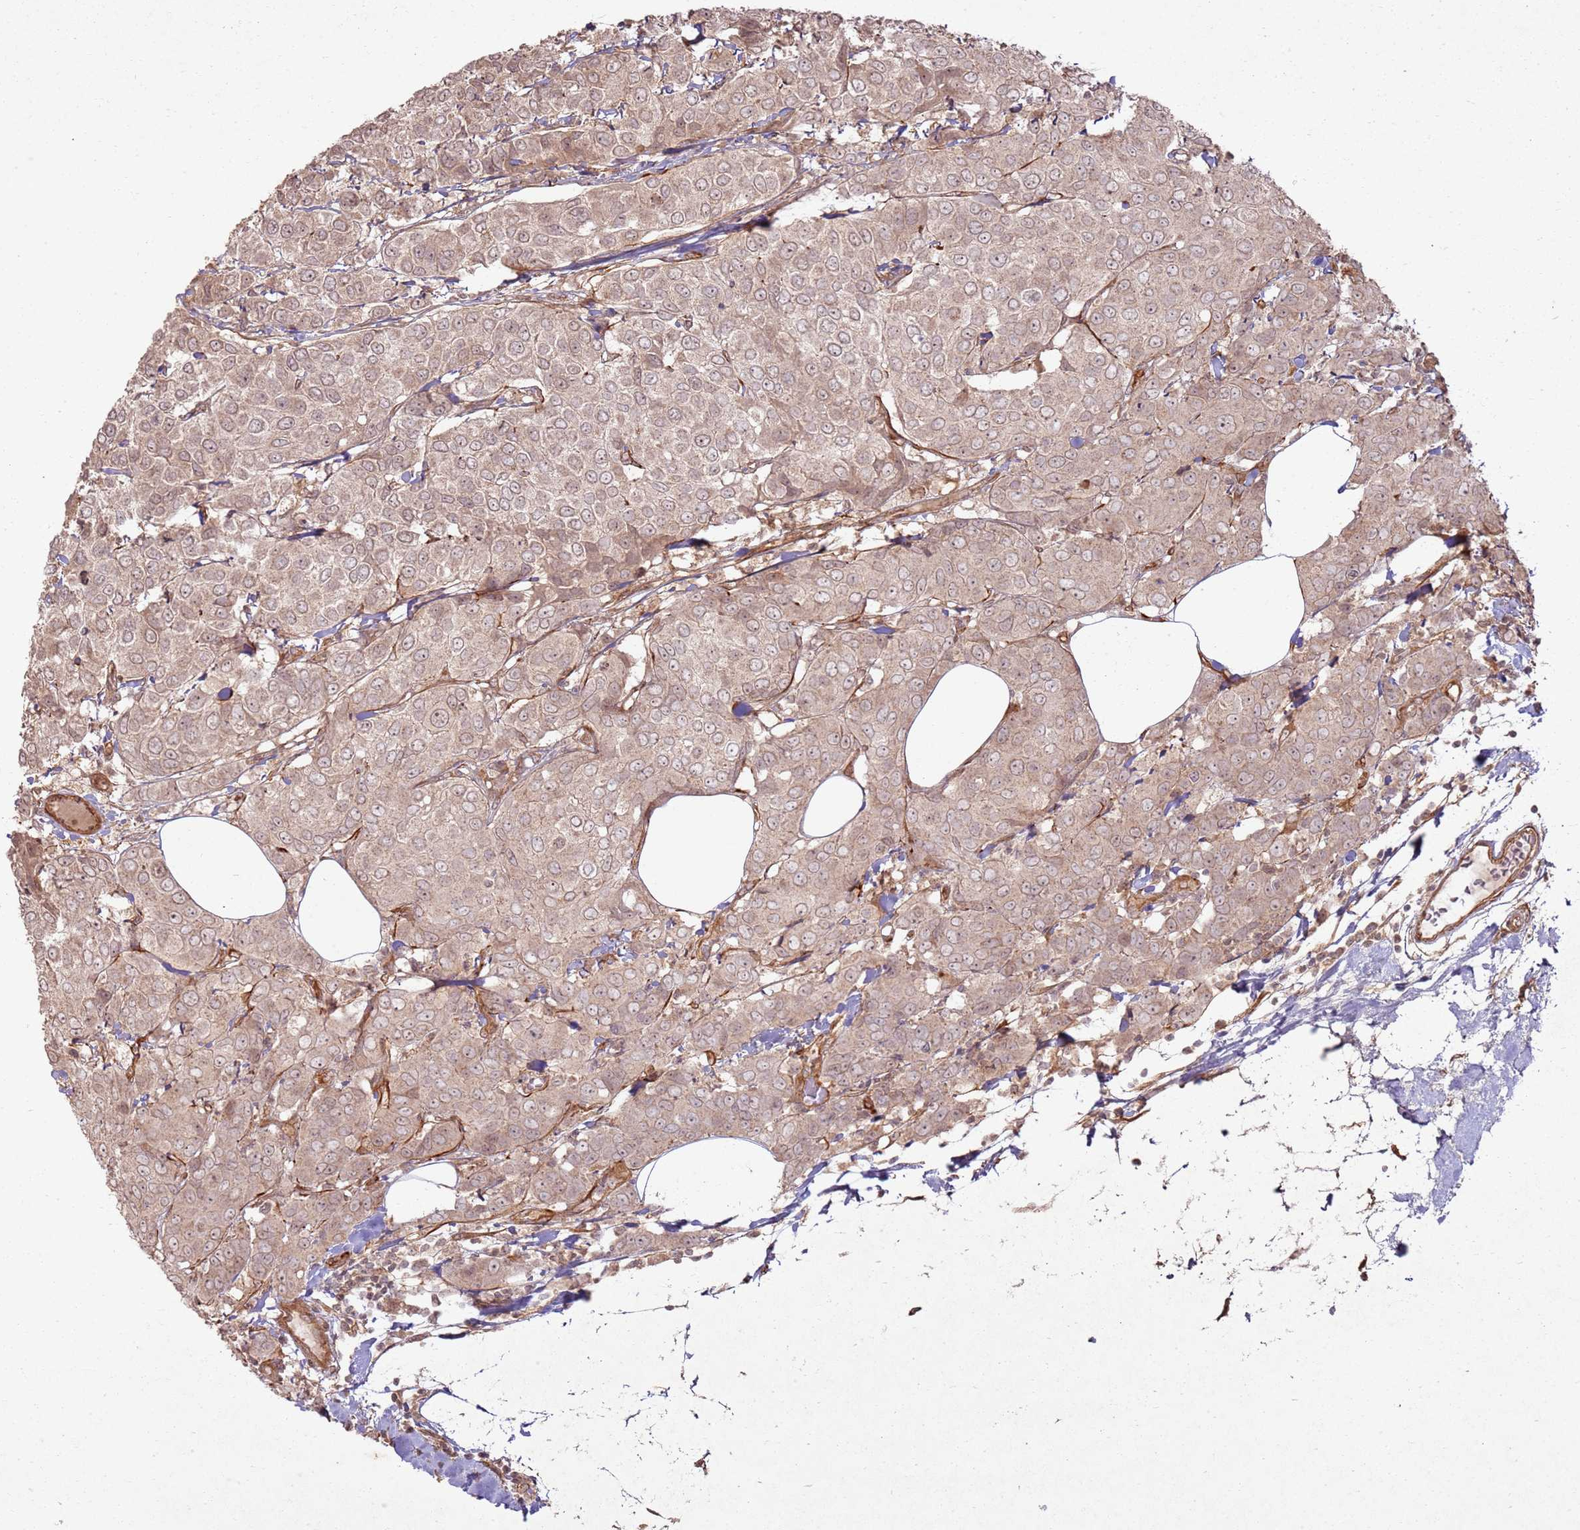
{"staining": {"intensity": "moderate", "quantity": "25%-75%", "location": "cytoplasmic/membranous,nuclear"}, "tissue": "breast cancer", "cell_type": "Tumor cells", "image_type": "cancer", "snomed": [{"axis": "morphology", "description": "Duct carcinoma"}, {"axis": "topography", "description": "Breast"}], "caption": "This is an image of IHC staining of breast cancer, which shows moderate positivity in the cytoplasmic/membranous and nuclear of tumor cells.", "gene": "ZNF623", "patient": {"sex": "female", "age": 55}}